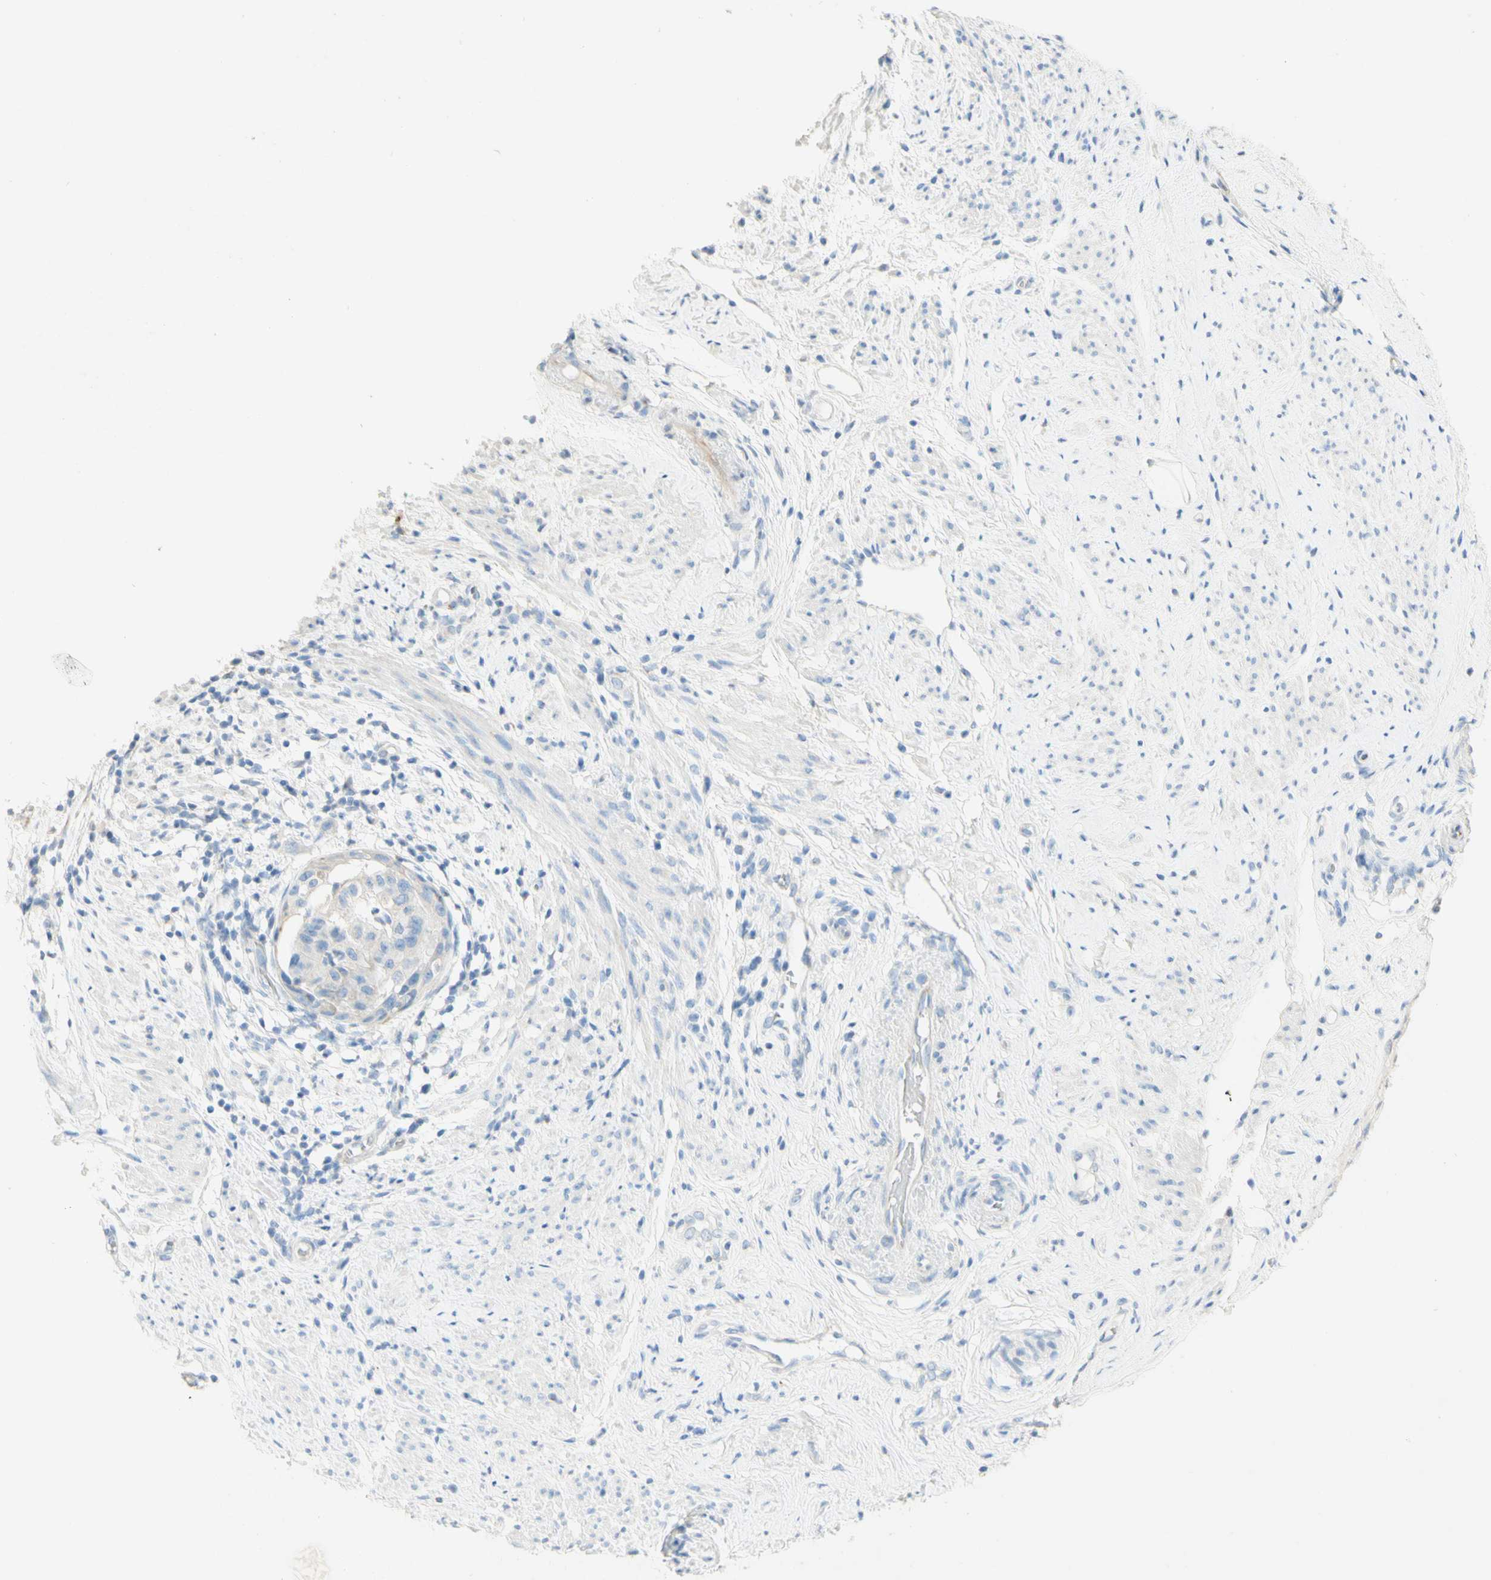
{"staining": {"intensity": "negative", "quantity": "none", "location": "none"}, "tissue": "endometrial cancer", "cell_type": "Tumor cells", "image_type": "cancer", "snomed": [{"axis": "morphology", "description": "Adenocarcinoma, NOS"}, {"axis": "topography", "description": "Endometrium"}], "caption": "Immunohistochemical staining of endometrial cancer displays no significant staining in tumor cells.", "gene": "MANEA", "patient": {"sex": "female", "age": 85}}